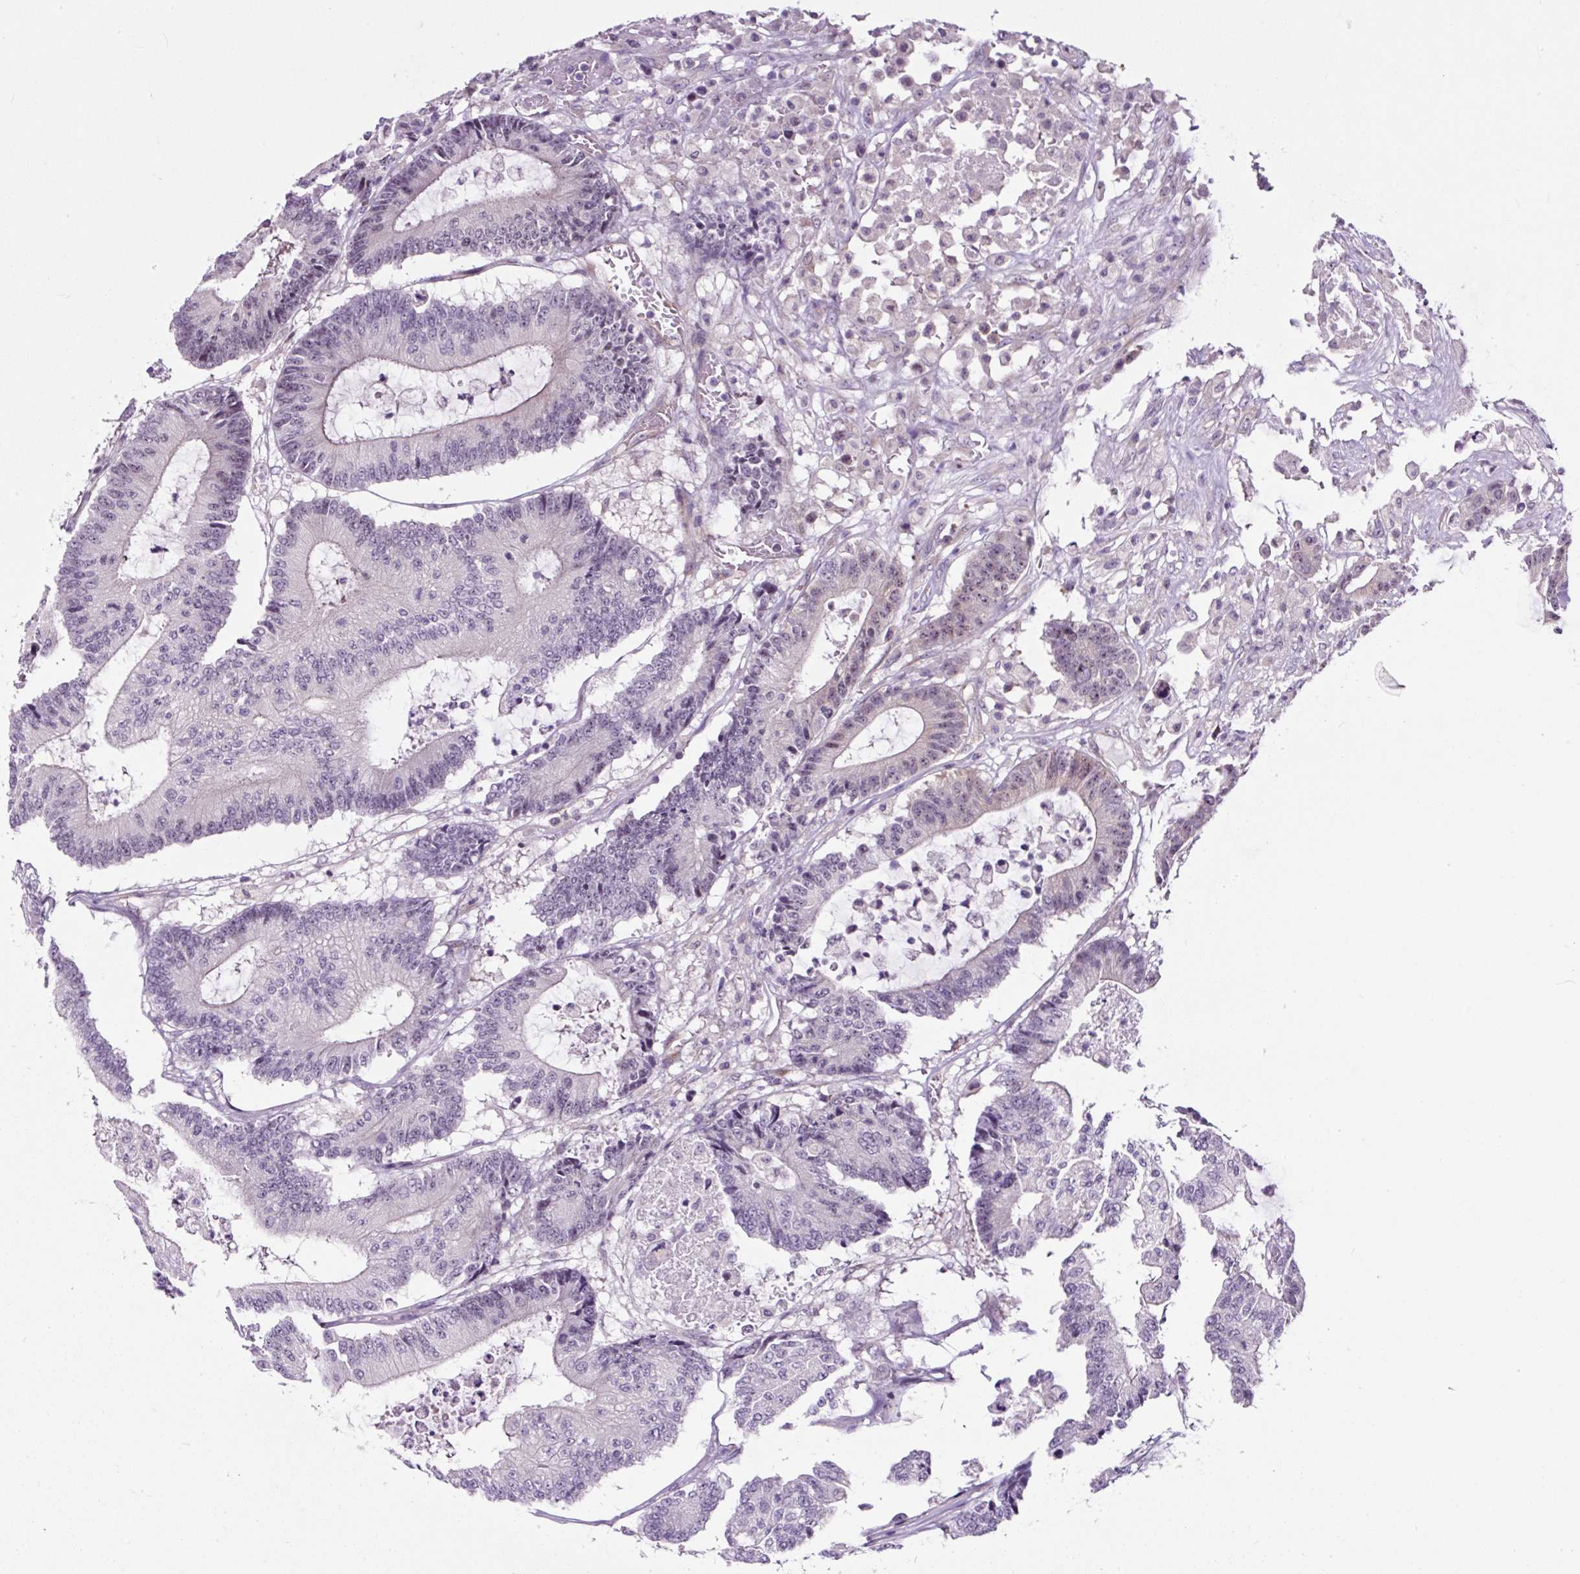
{"staining": {"intensity": "negative", "quantity": "none", "location": "none"}, "tissue": "colorectal cancer", "cell_type": "Tumor cells", "image_type": "cancer", "snomed": [{"axis": "morphology", "description": "Adenocarcinoma, NOS"}, {"axis": "topography", "description": "Colon"}], "caption": "The image displays no staining of tumor cells in colorectal cancer. Nuclei are stained in blue.", "gene": "NOM1", "patient": {"sex": "female", "age": 84}}